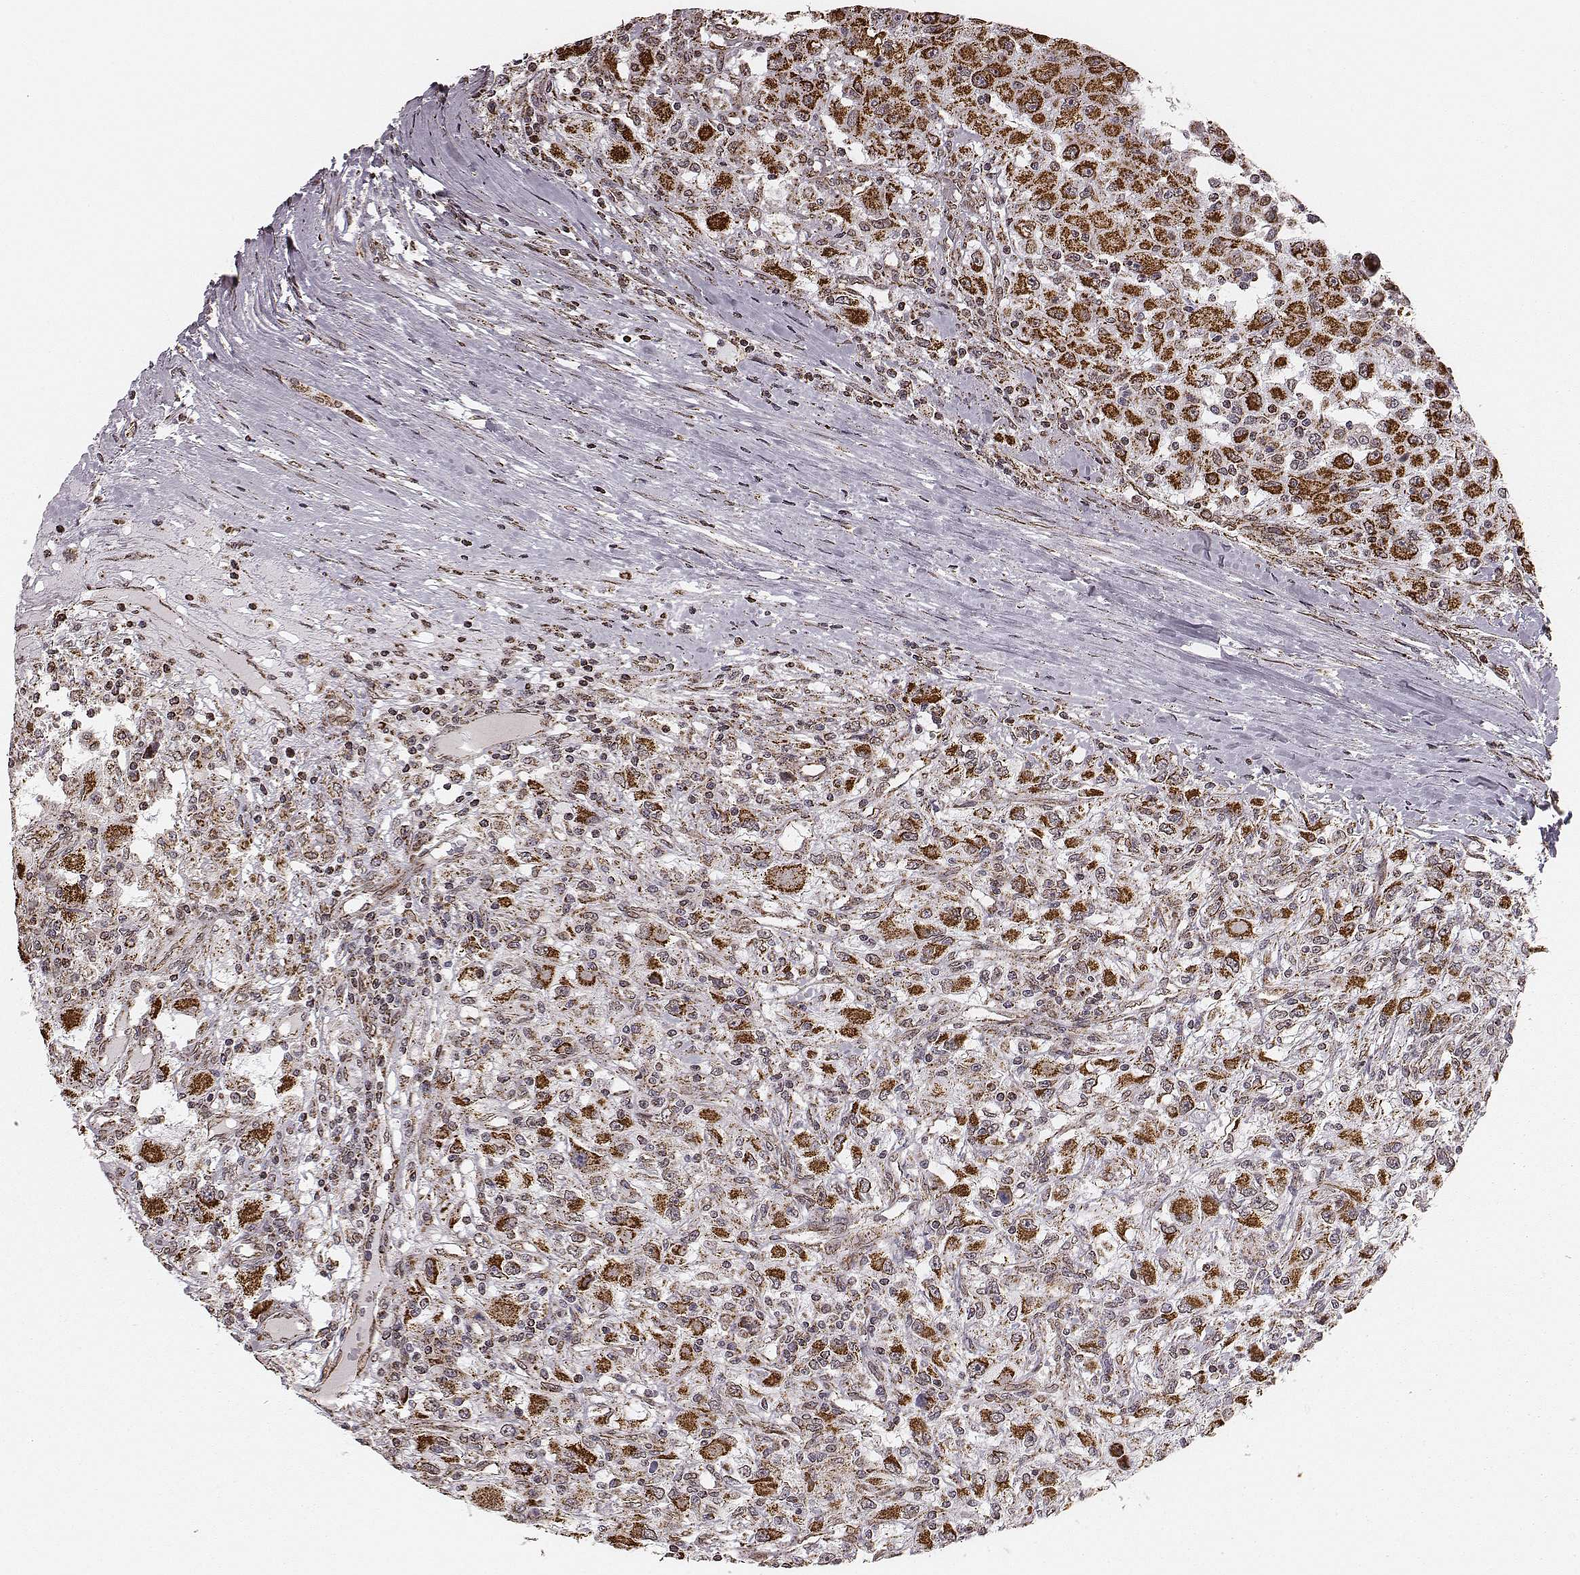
{"staining": {"intensity": "strong", "quantity": ">75%", "location": "cytoplasmic/membranous"}, "tissue": "renal cancer", "cell_type": "Tumor cells", "image_type": "cancer", "snomed": [{"axis": "morphology", "description": "Adenocarcinoma, NOS"}, {"axis": "topography", "description": "Kidney"}], "caption": "Strong cytoplasmic/membranous protein positivity is identified in approximately >75% of tumor cells in renal cancer (adenocarcinoma).", "gene": "ACOT2", "patient": {"sex": "female", "age": 67}}